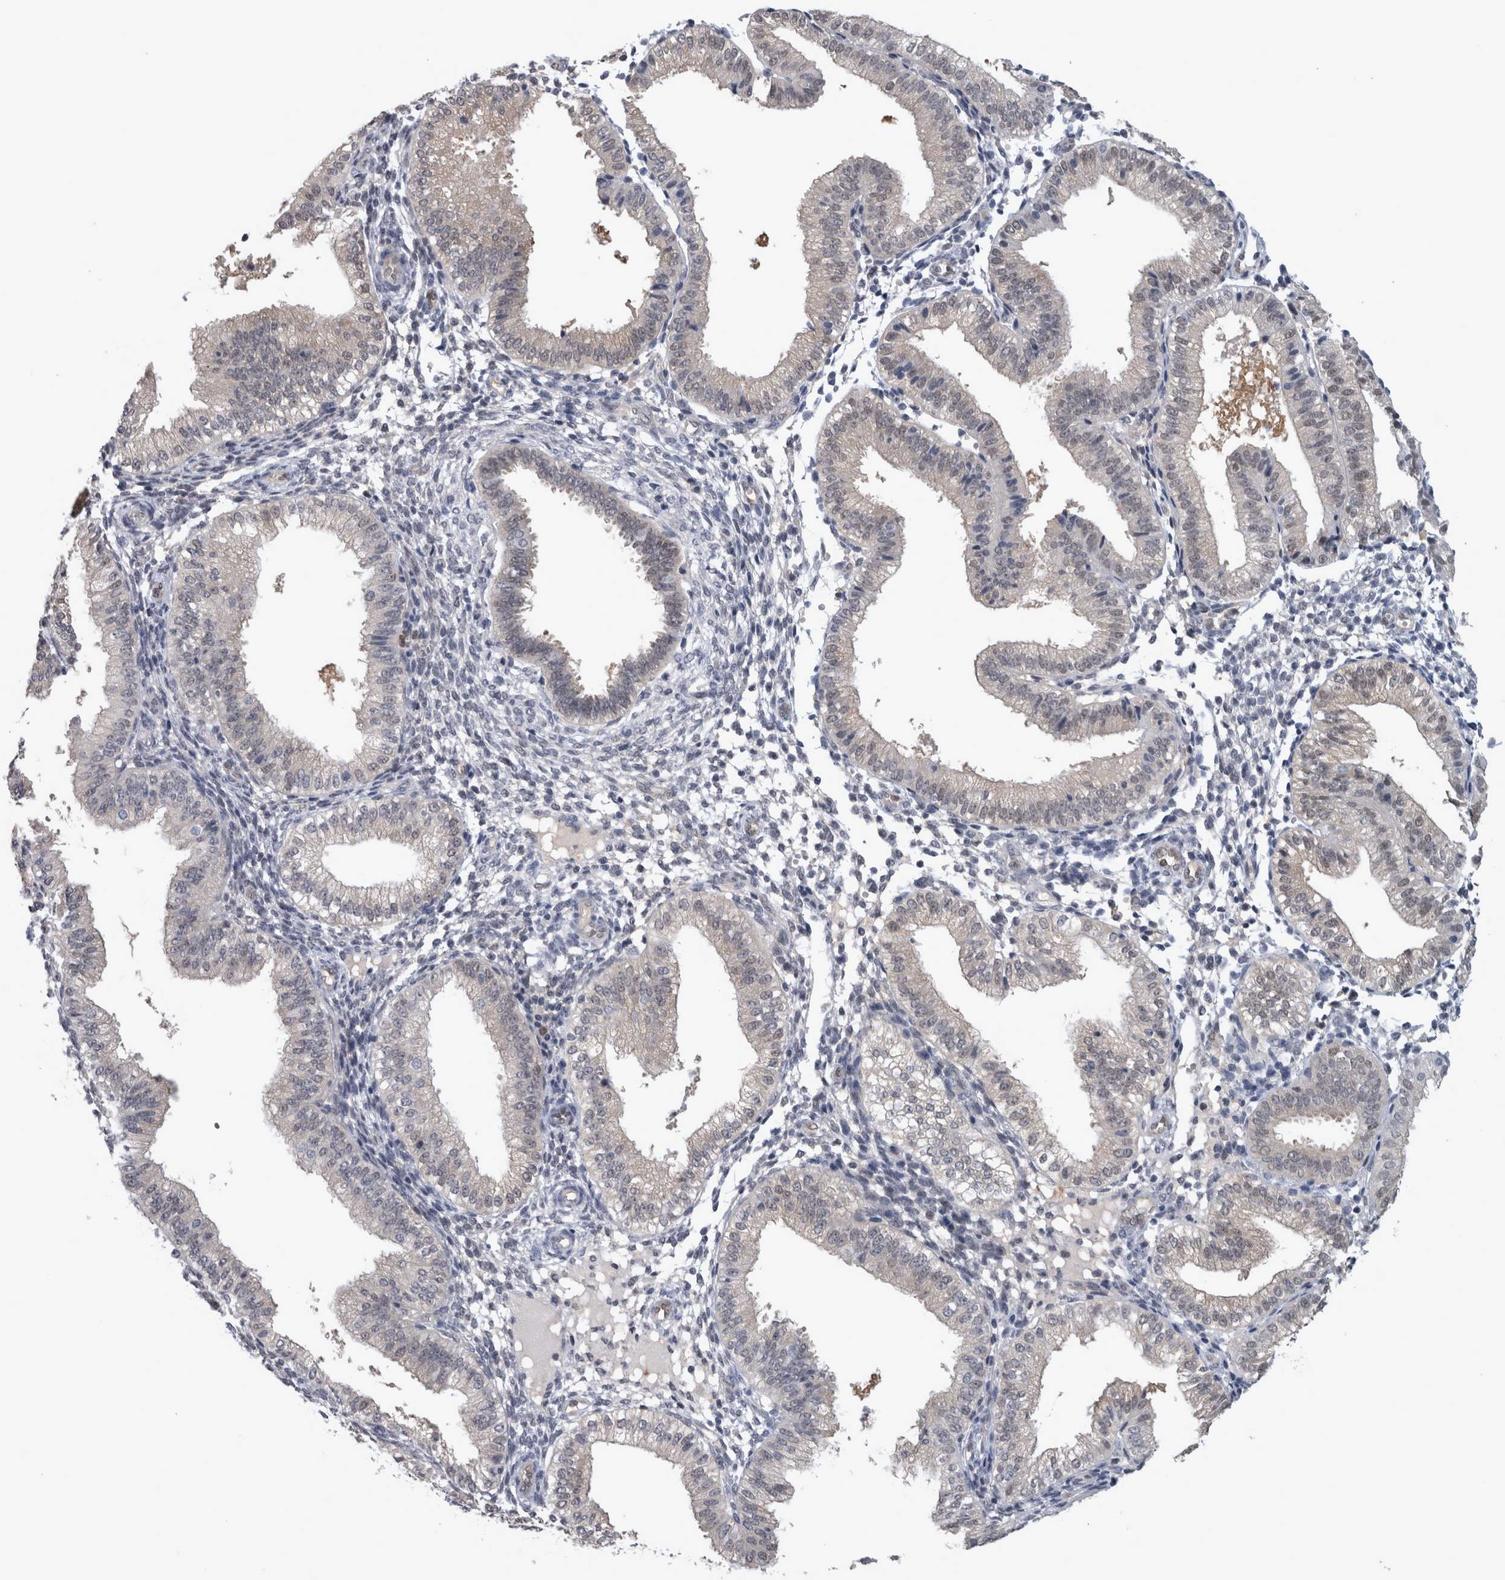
{"staining": {"intensity": "negative", "quantity": "none", "location": "none"}, "tissue": "endometrium", "cell_type": "Cells in endometrial stroma", "image_type": "normal", "snomed": [{"axis": "morphology", "description": "Normal tissue, NOS"}, {"axis": "topography", "description": "Endometrium"}], "caption": "A high-resolution image shows IHC staining of benign endometrium, which demonstrates no significant staining in cells in endometrial stroma.", "gene": "NAPRT", "patient": {"sex": "female", "age": 39}}